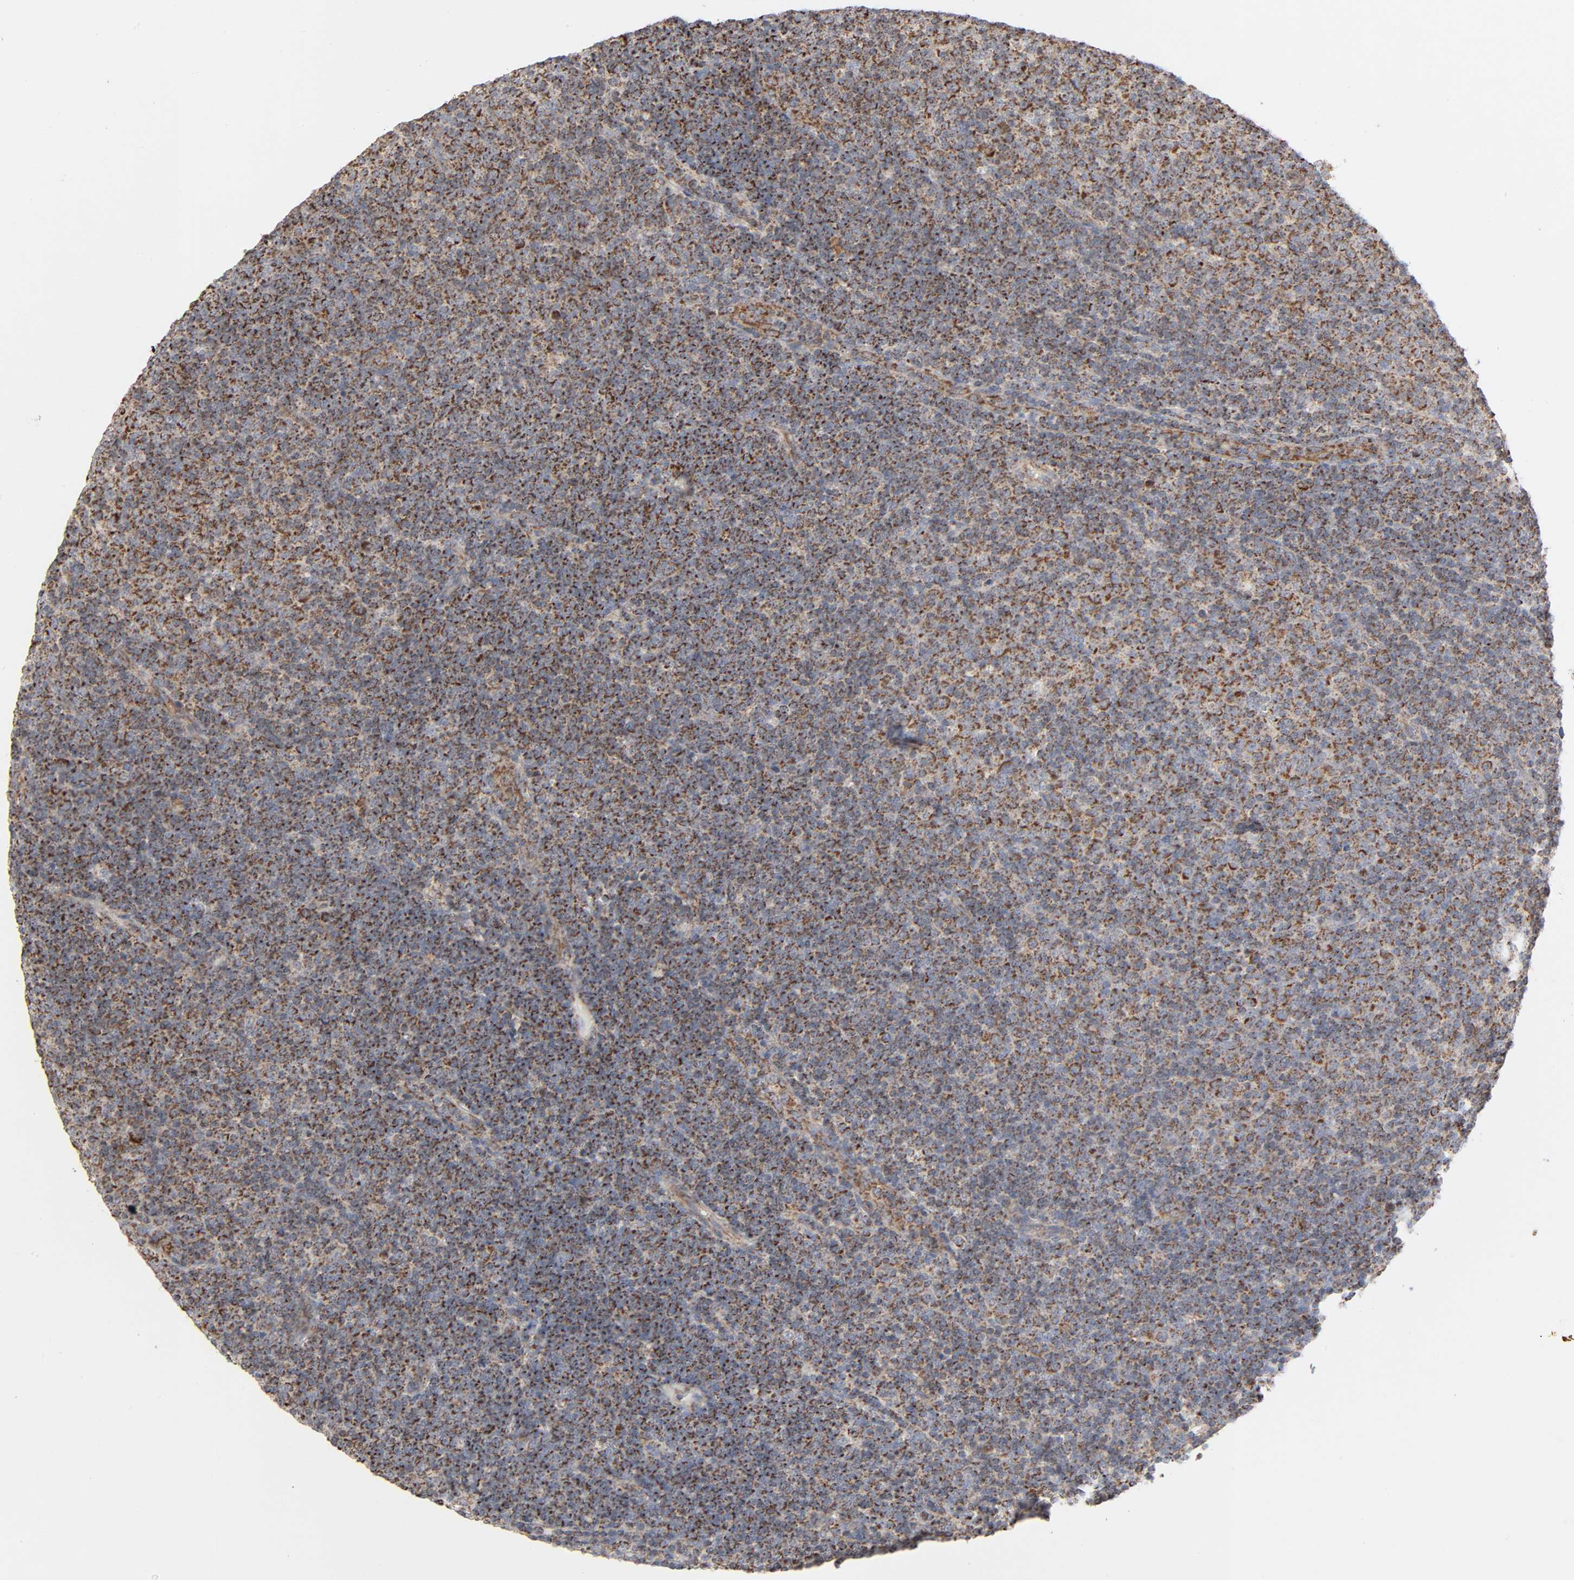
{"staining": {"intensity": "strong", "quantity": ">75%", "location": "cytoplasmic/membranous"}, "tissue": "lymphoma", "cell_type": "Tumor cells", "image_type": "cancer", "snomed": [{"axis": "morphology", "description": "Malignant lymphoma, non-Hodgkin's type, Low grade"}, {"axis": "topography", "description": "Lymph node"}], "caption": "Tumor cells exhibit high levels of strong cytoplasmic/membranous staining in about >75% of cells in low-grade malignant lymphoma, non-Hodgkin's type.", "gene": "SYT16", "patient": {"sex": "male", "age": 70}}